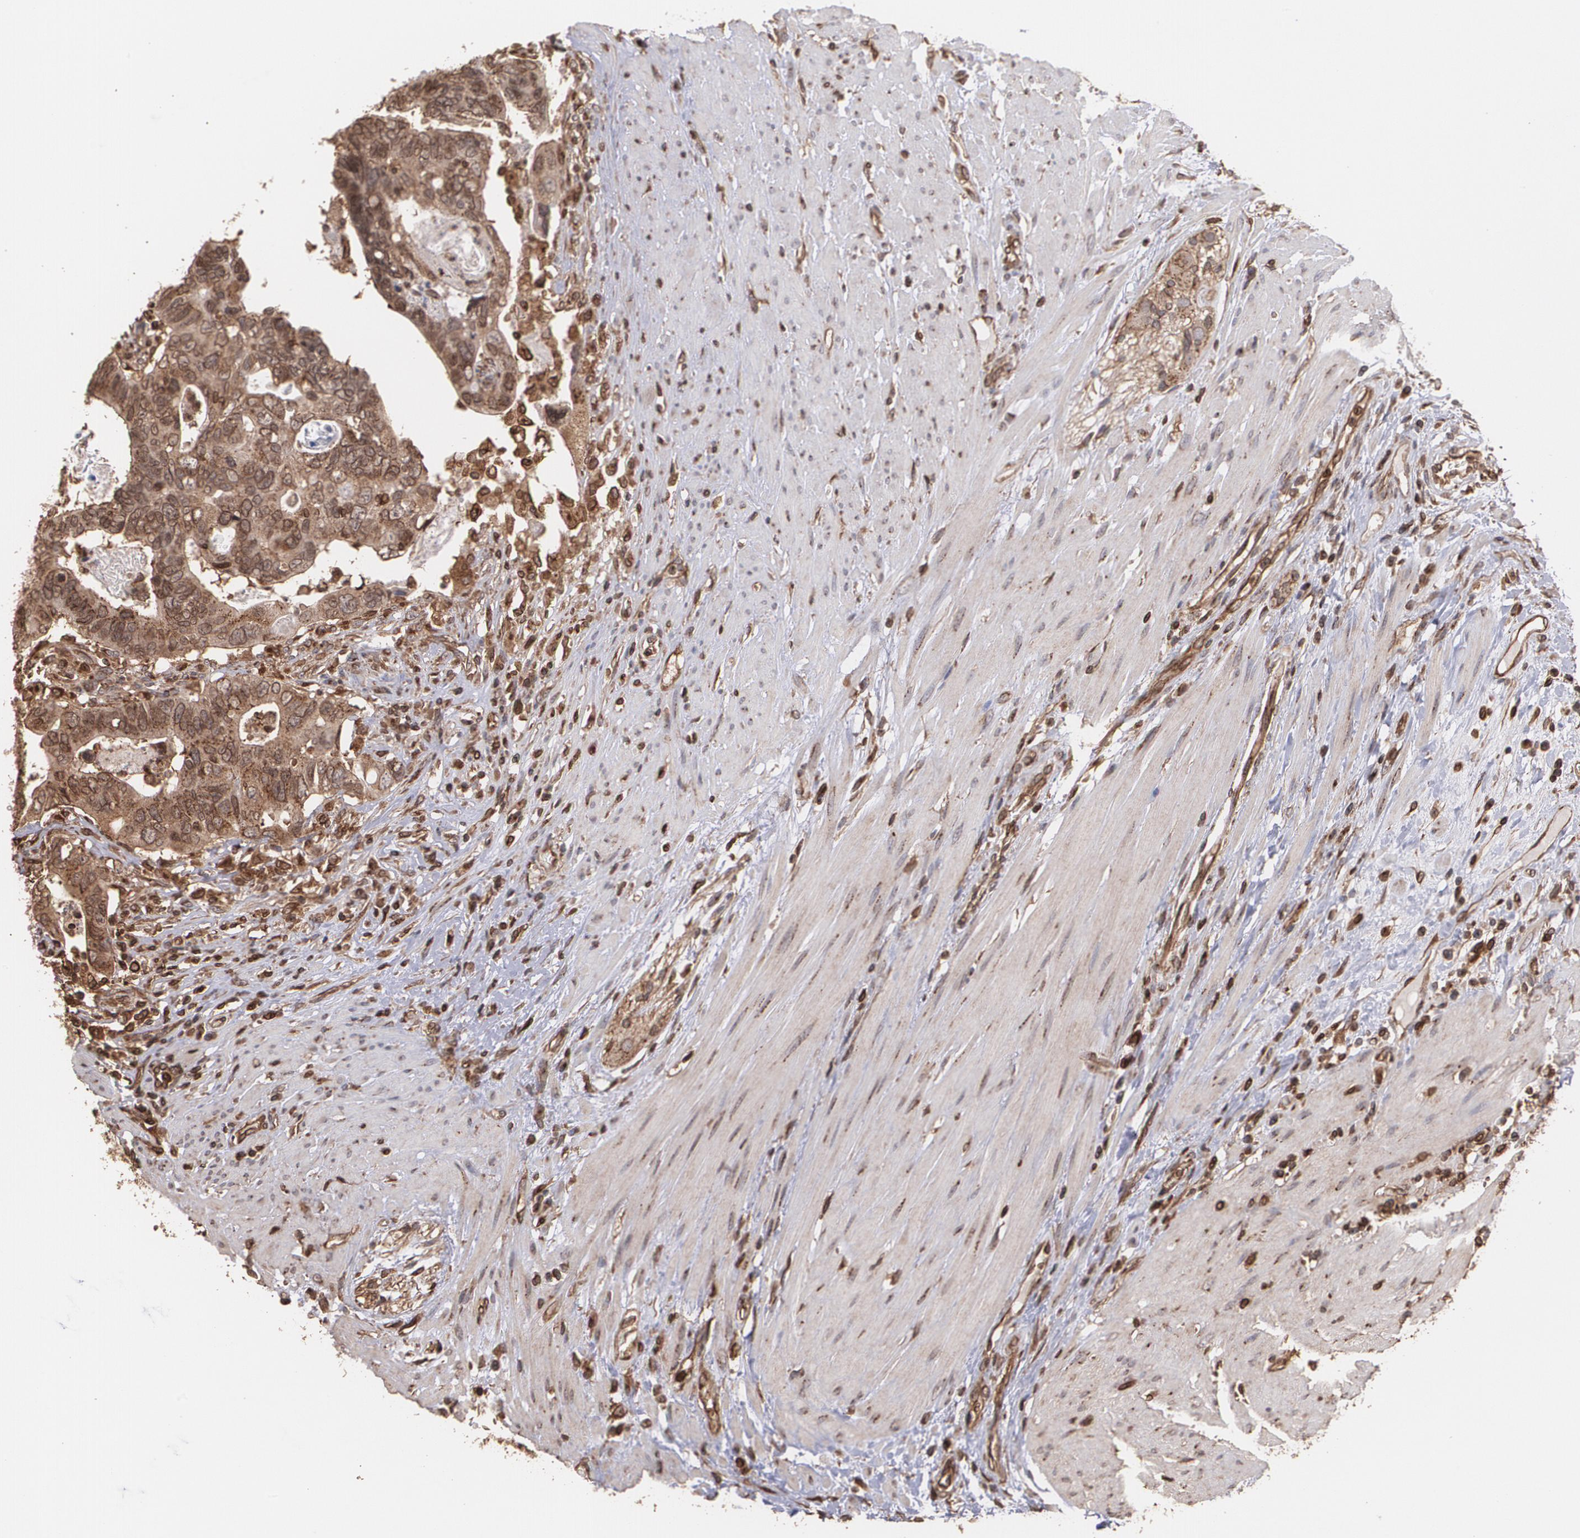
{"staining": {"intensity": "strong", "quantity": ">75%", "location": "cytoplasmic/membranous"}, "tissue": "colorectal cancer", "cell_type": "Tumor cells", "image_type": "cancer", "snomed": [{"axis": "morphology", "description": "Adenocarcinoma, NOS"}, {"axis": "topography", "description": "Rectum"}], "caption": "Colorectal cancer (adenocarcinoma) was stained to show a protein in brown. There is high levels of strong cytoplasmic/membranous expression in about >75% of tumor cells. Using DAB (3,3'-diaminobenzidine) (brown) and hematoxylin (blue) stains, captured at high magnification using brightfield microscopy.", "gene": "TRIP11", "patient": {"sex": "male", "age": 53}}